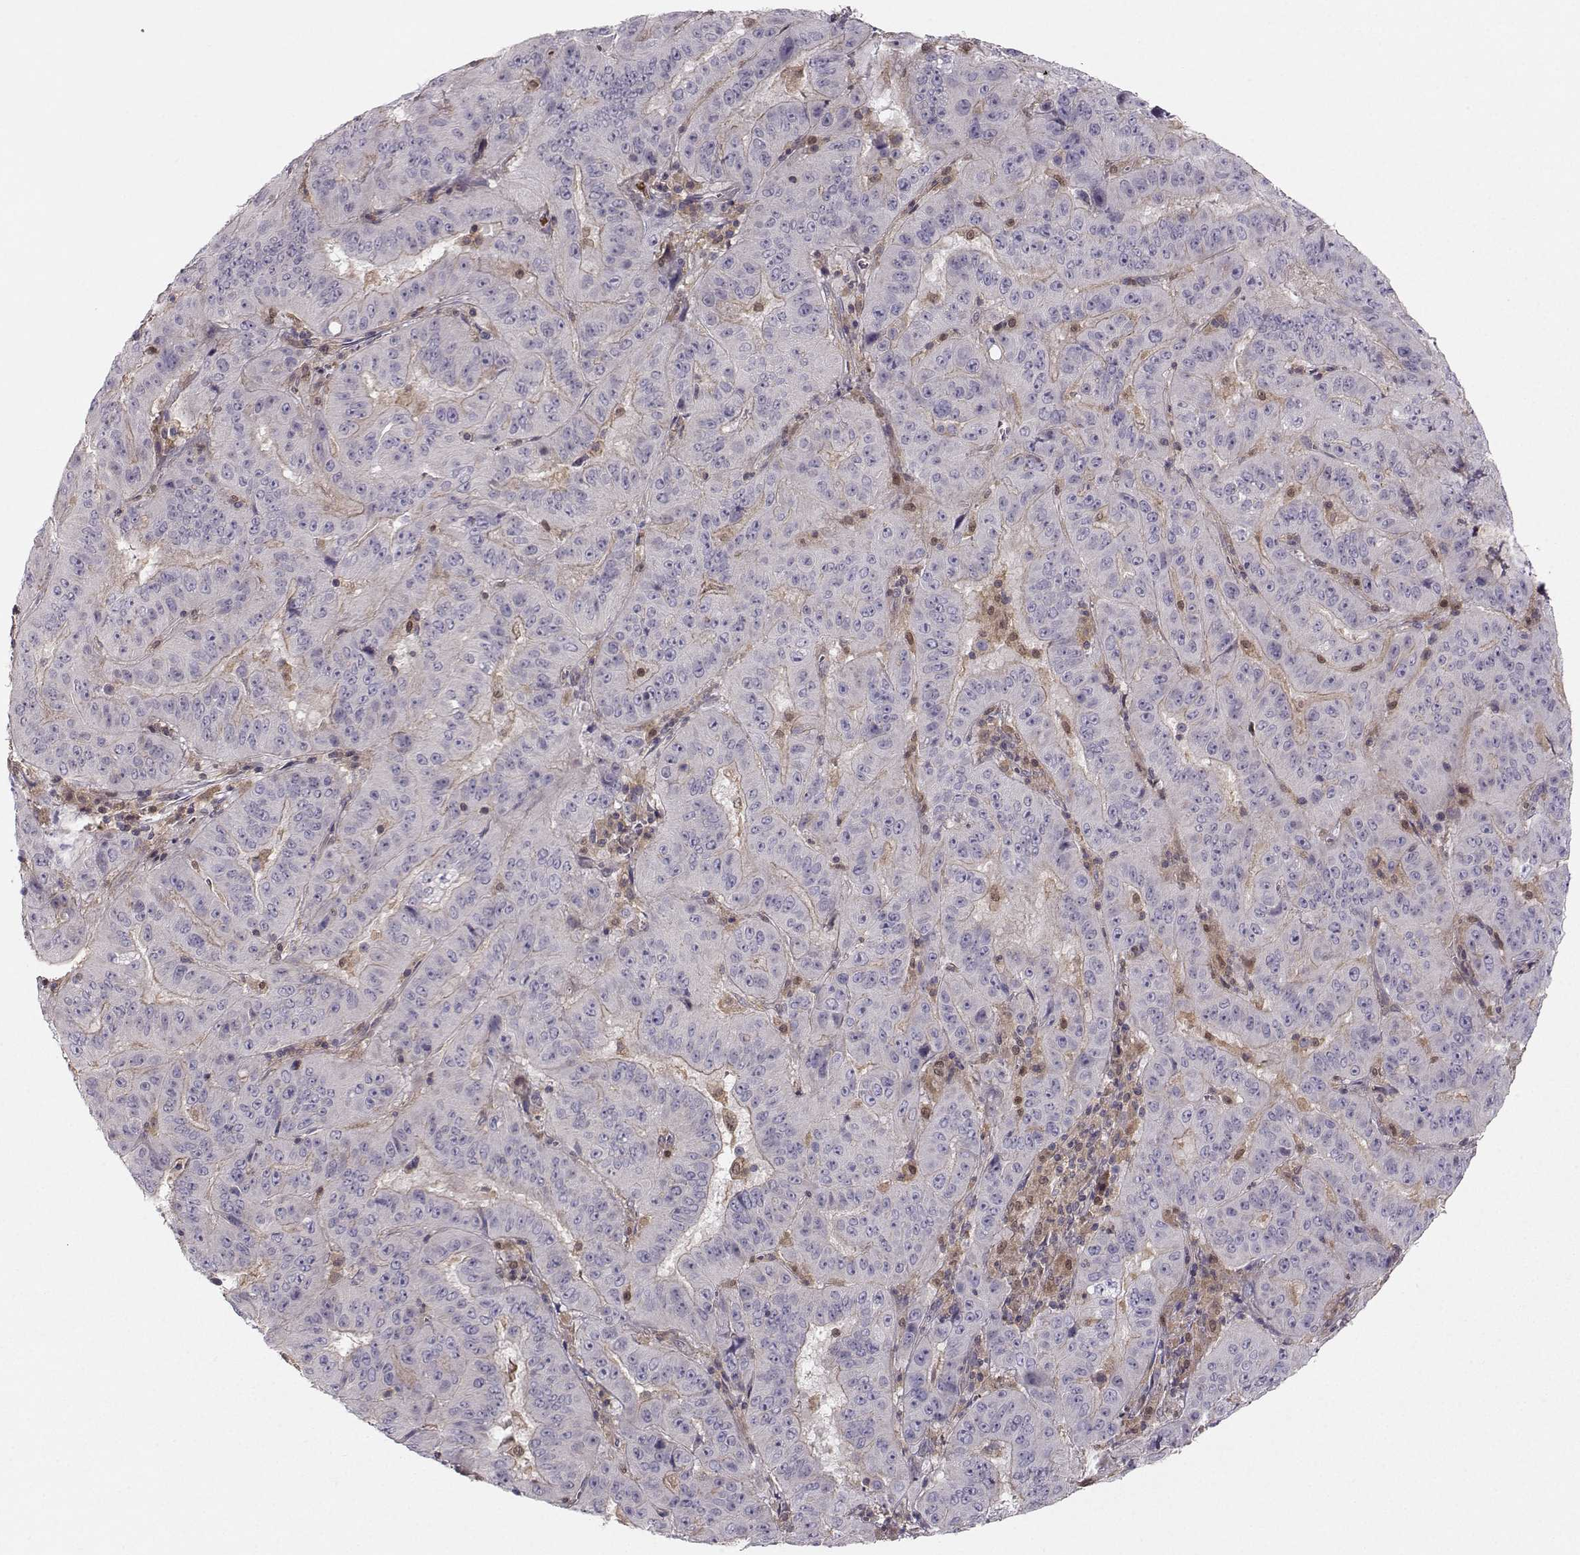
{"staining": {"intensity": "negative", "quantity": "none", "location": "none"}, "tissue": "pancreatic cancer", "cell_type": "Tumor cells", "image_type": "cancer", "snomed": [{"axis": "morphology", "description": "Adenocarcinoma, NOS"}, {"axis": "topography", "description": "Pancreas"}], "caption": "Tumor cells show no significant positivity in pancreatic cancer (adenocarcinoma). Nuclei are stained in blue.", "gene": "ASB16", "patient": {"sex": "male", "age": 63}}